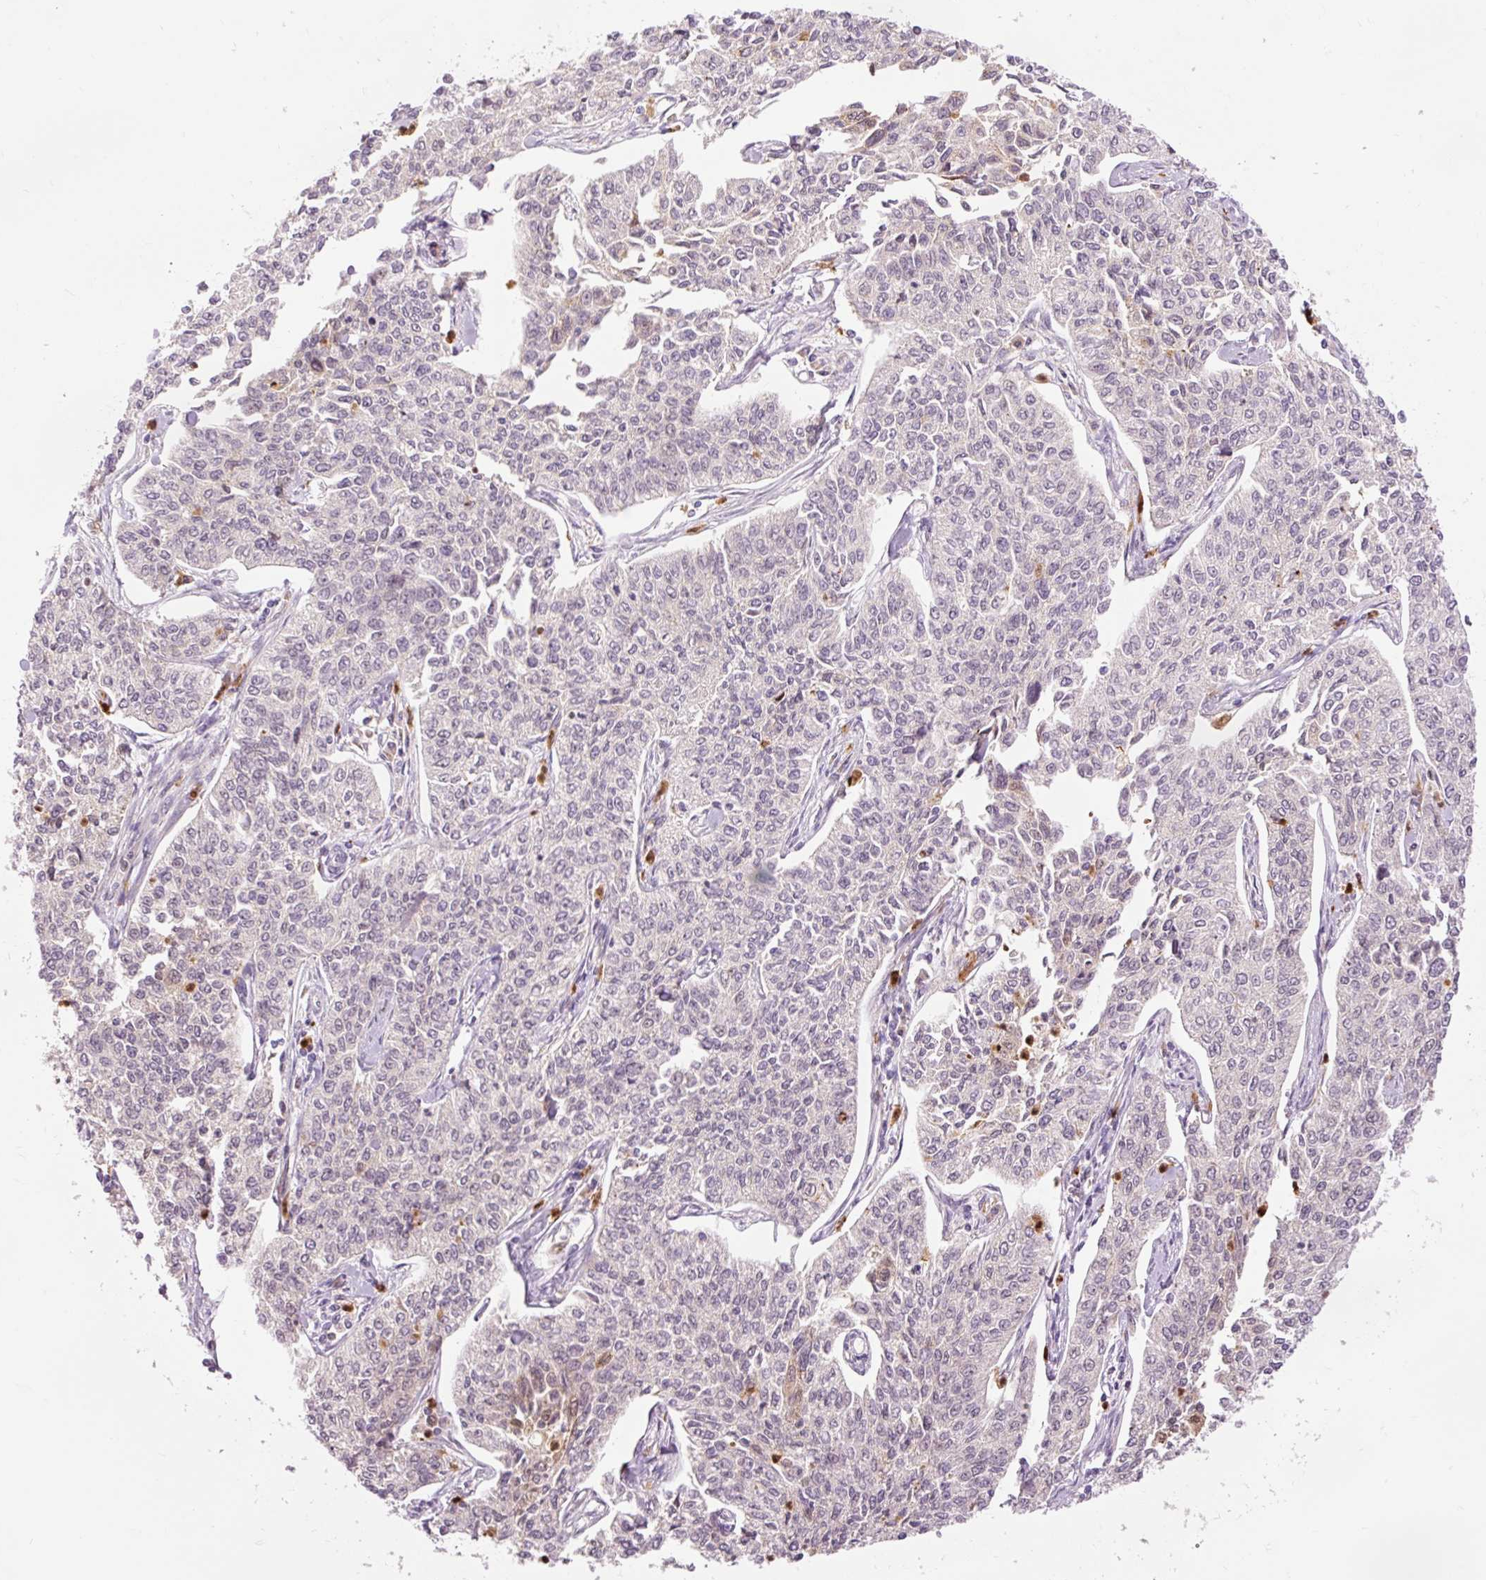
{"staining": {"intensity": "negative", "quantity": "none", "location": "none"}, "tissue": "cervical cancer", "cell_type": "Tumor cells", "image_type": "cancer", "snomed": [{"axis": "morphology", "description": "Squamous cell carcinoma, NOS"}, {"axis": "topography", "description": "Cervix"}], "caption": "Immunohistochemistry photomicrograph of cervical squamous cell carcinoma stained for a protein (brown), which demonstrates no expression in tumor cells. (DAB (3,3'-diaminobenzidine) immunohistochemistry (IHC), high magnification).", "gene": "PRDX5", "patient": {"sex": "female", "age": 35}}